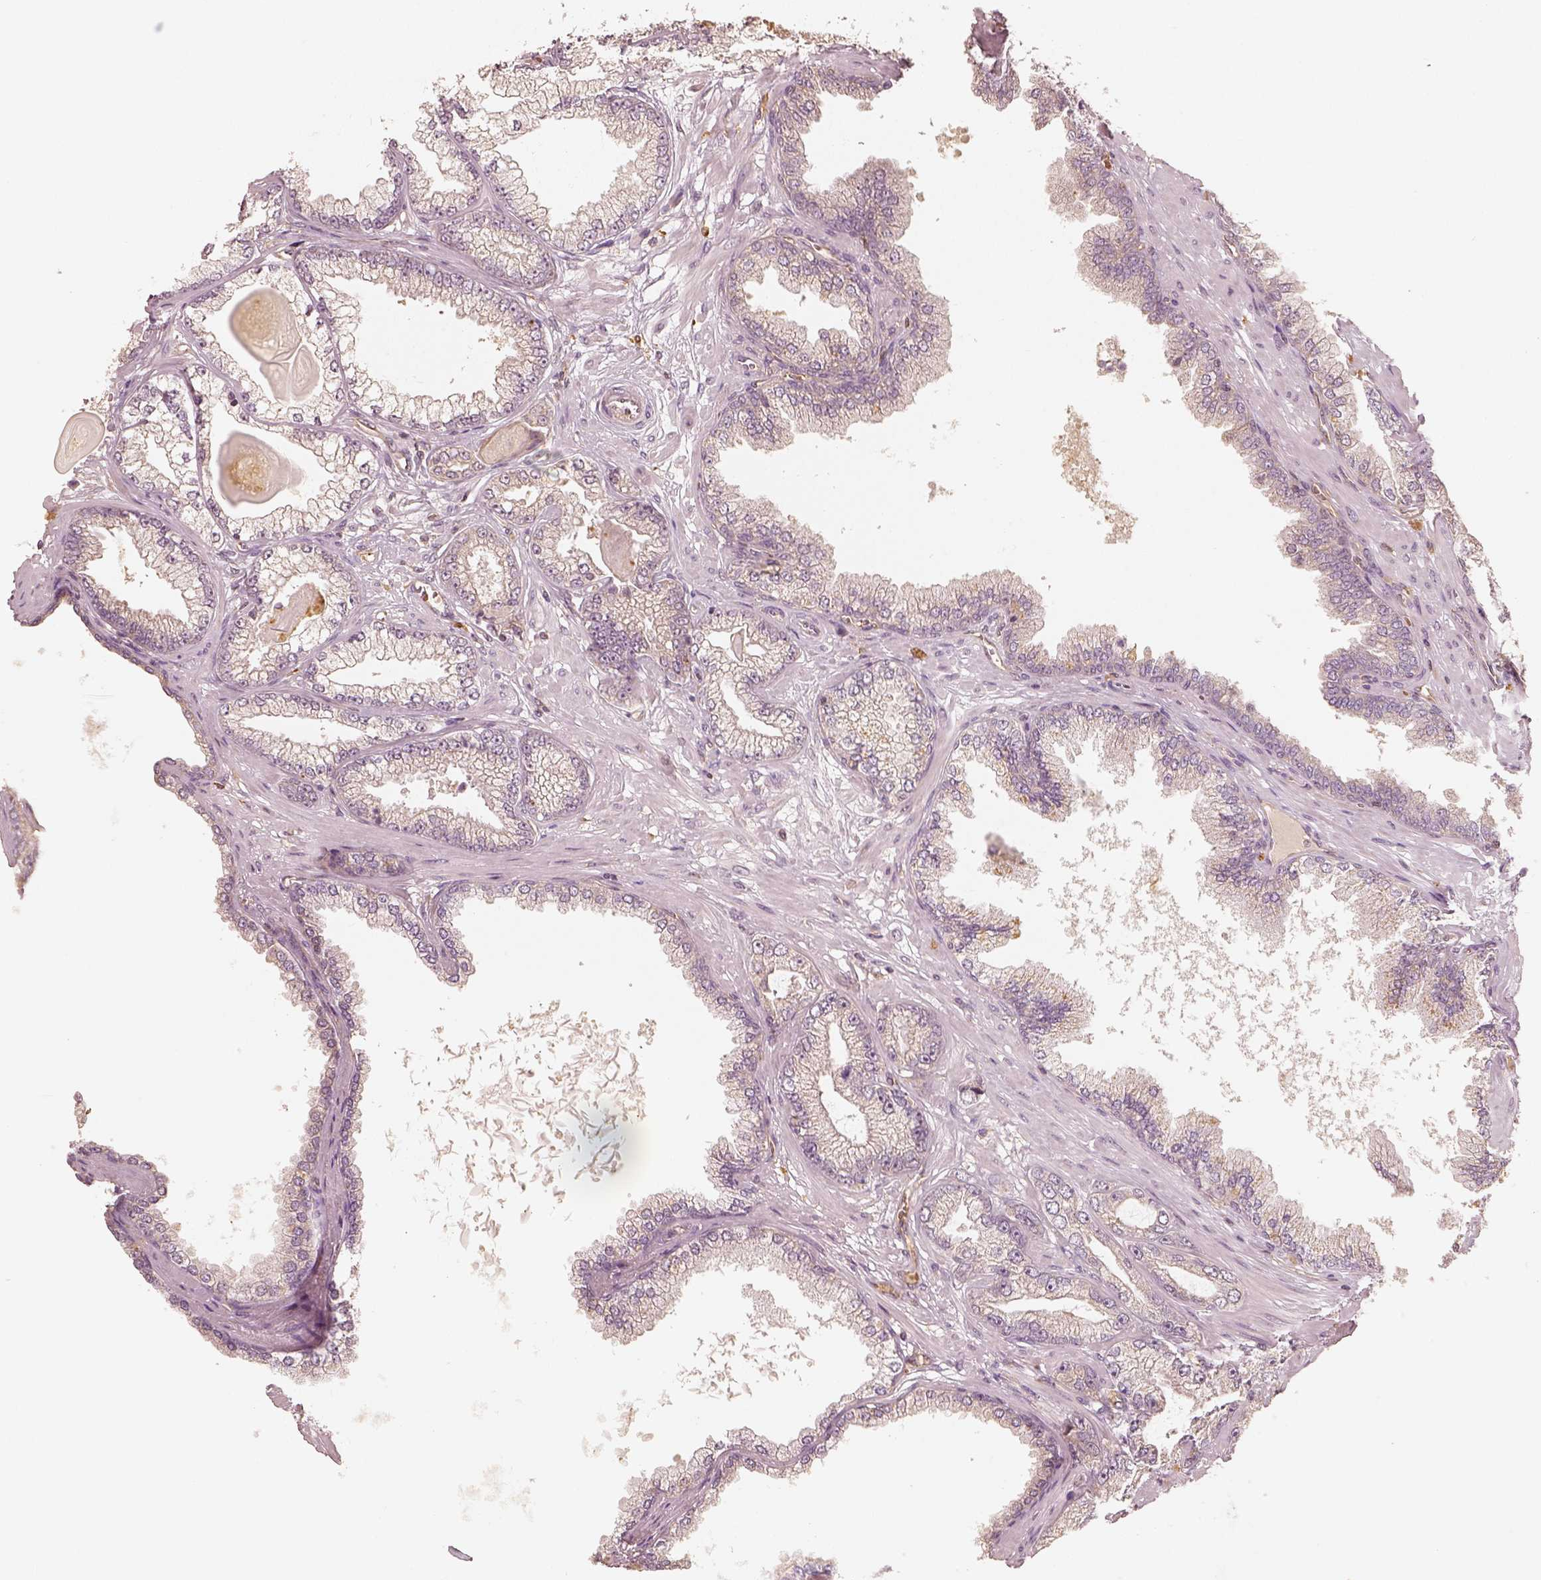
{"staining": {"intensity": "negative", "quantity": "none", "location": "none"}, "tissue": "prostate cancer", "cell_type": "Tumor cells", "image_type": "cancer", "snomed": [{"axis": "morphology", "description": "Adenocarcinoma, Low grade"}, {"axis": "topography", "description": "Prostate"}], "caption": "High magnification brightfield microscopy of prostate cancer (adenocarcinoma (low-grade)) stained with DAB (brown) and counterstained with hematoxylin (blue): tumor cells show no significant expression.", "gene": "FSCN1", "patient": {"sex": "male", "age": 64}}